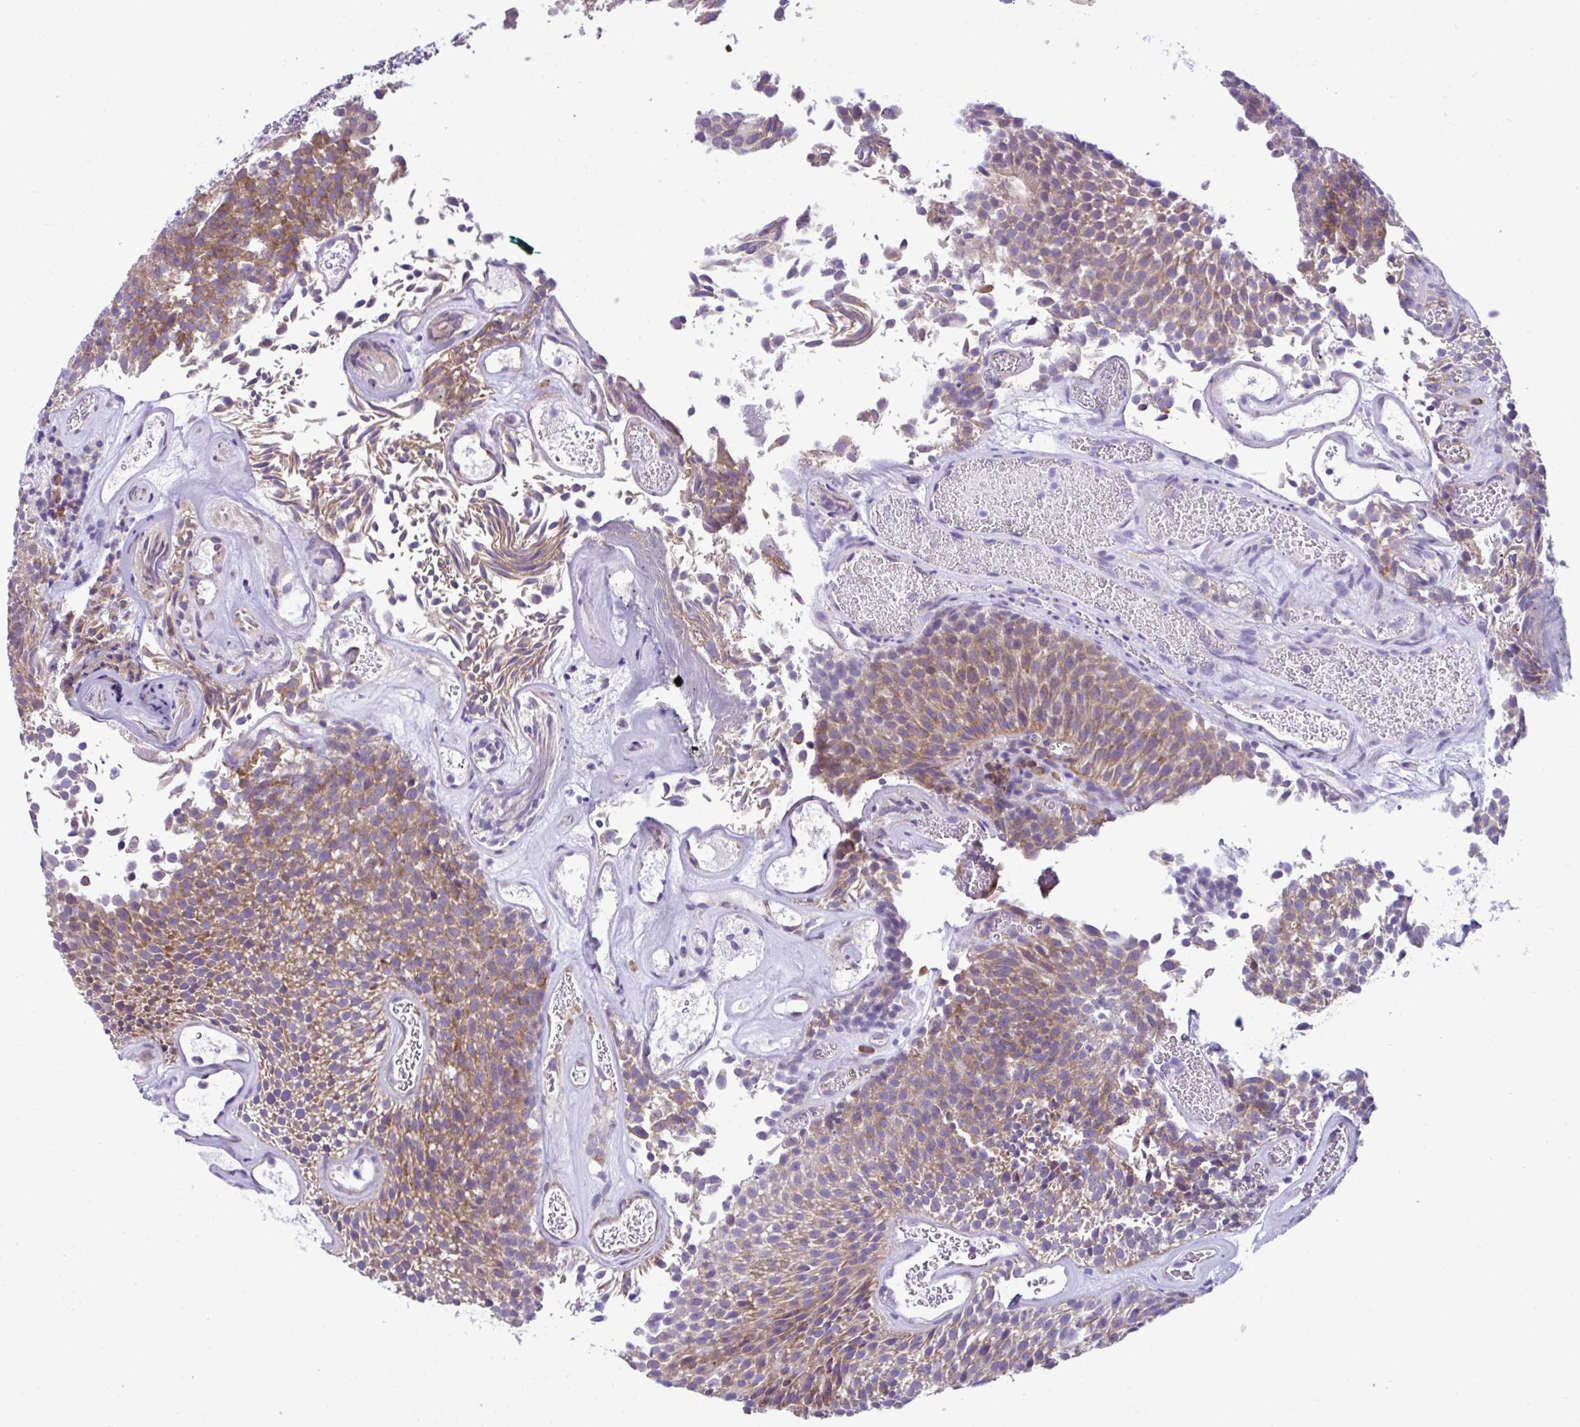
{"staining": {"intensity": "moderate", "quantity": ">75%", "location": "cytoplasmic/membranous"}, "tissue": "urothelial cancer", "cell_type": "Tumor cells", "image_type": "cancer", "snomed": [{"axis": "morphology", "description": "Urothelial carcinoma, Low grade"}, {"axis": "topography", "description": "Urinary bladder"}], "caption": "This photomicrograph shows urothelial cancer stained with immunohistochemistry to label a protein in brown. The cytoplasmic/membranous of tumor cells show moderate positivity for the protein. Nuclei are counter-stained blue.", "gene": "RPL7", "patient": {"sex": "female", "age": 79}}